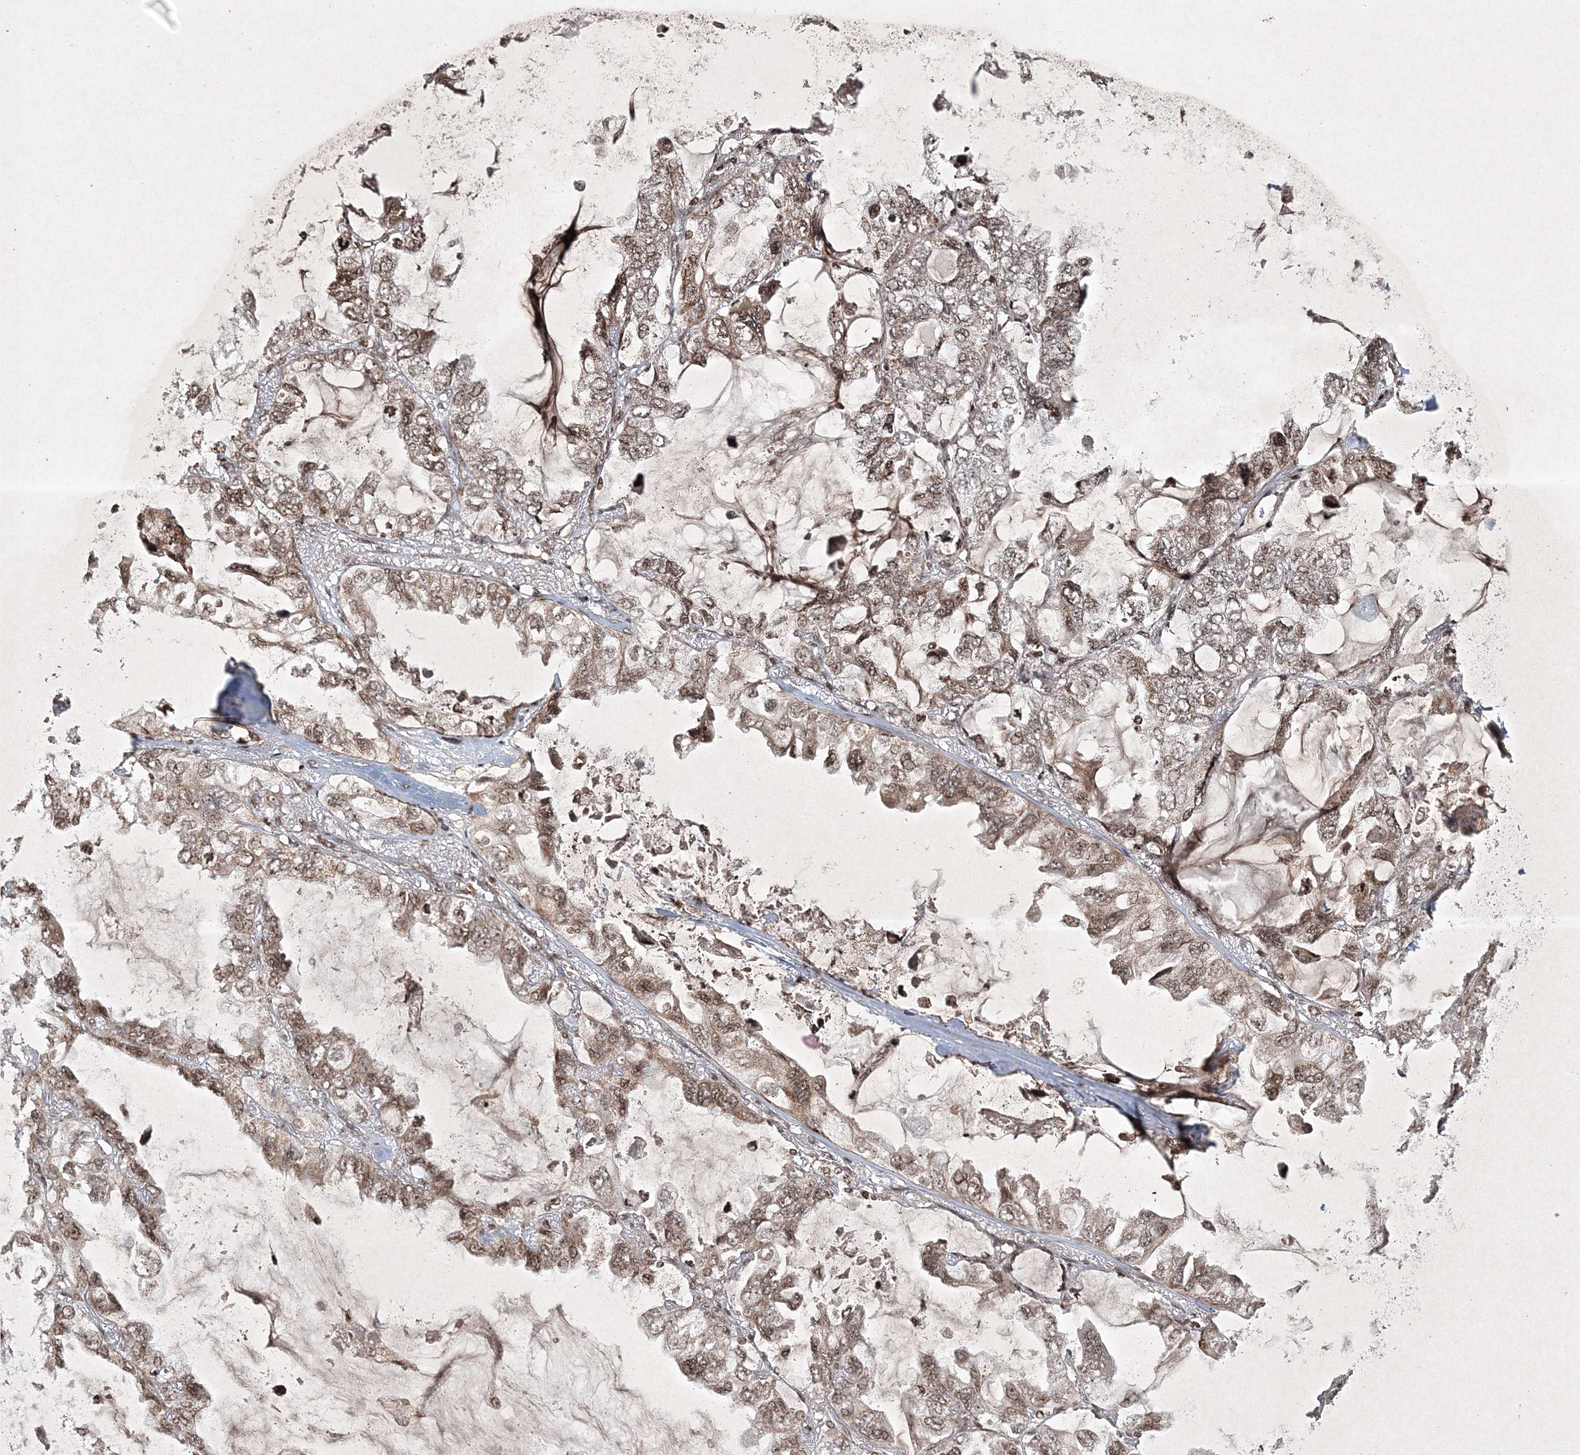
{"staining": {"intensity": "moderate", "quantity": ">75%", "location": "nuclear"}, "tissue": "lung cancer", "cell_type": "Tumor cells", "image_type": "cancer", "snomed": [{"axis": "morphology", "description": "Squamous cell carcinoma, NOS"}, {"axis": "topography", "description": "Lung"}], "caption": "This is an image of IHC staining of lung cancer, which shows moderate positivity in the nuclear of tumor cells.", "gene": "CARM1", "patient": {"sex": "female", "age": 73}}